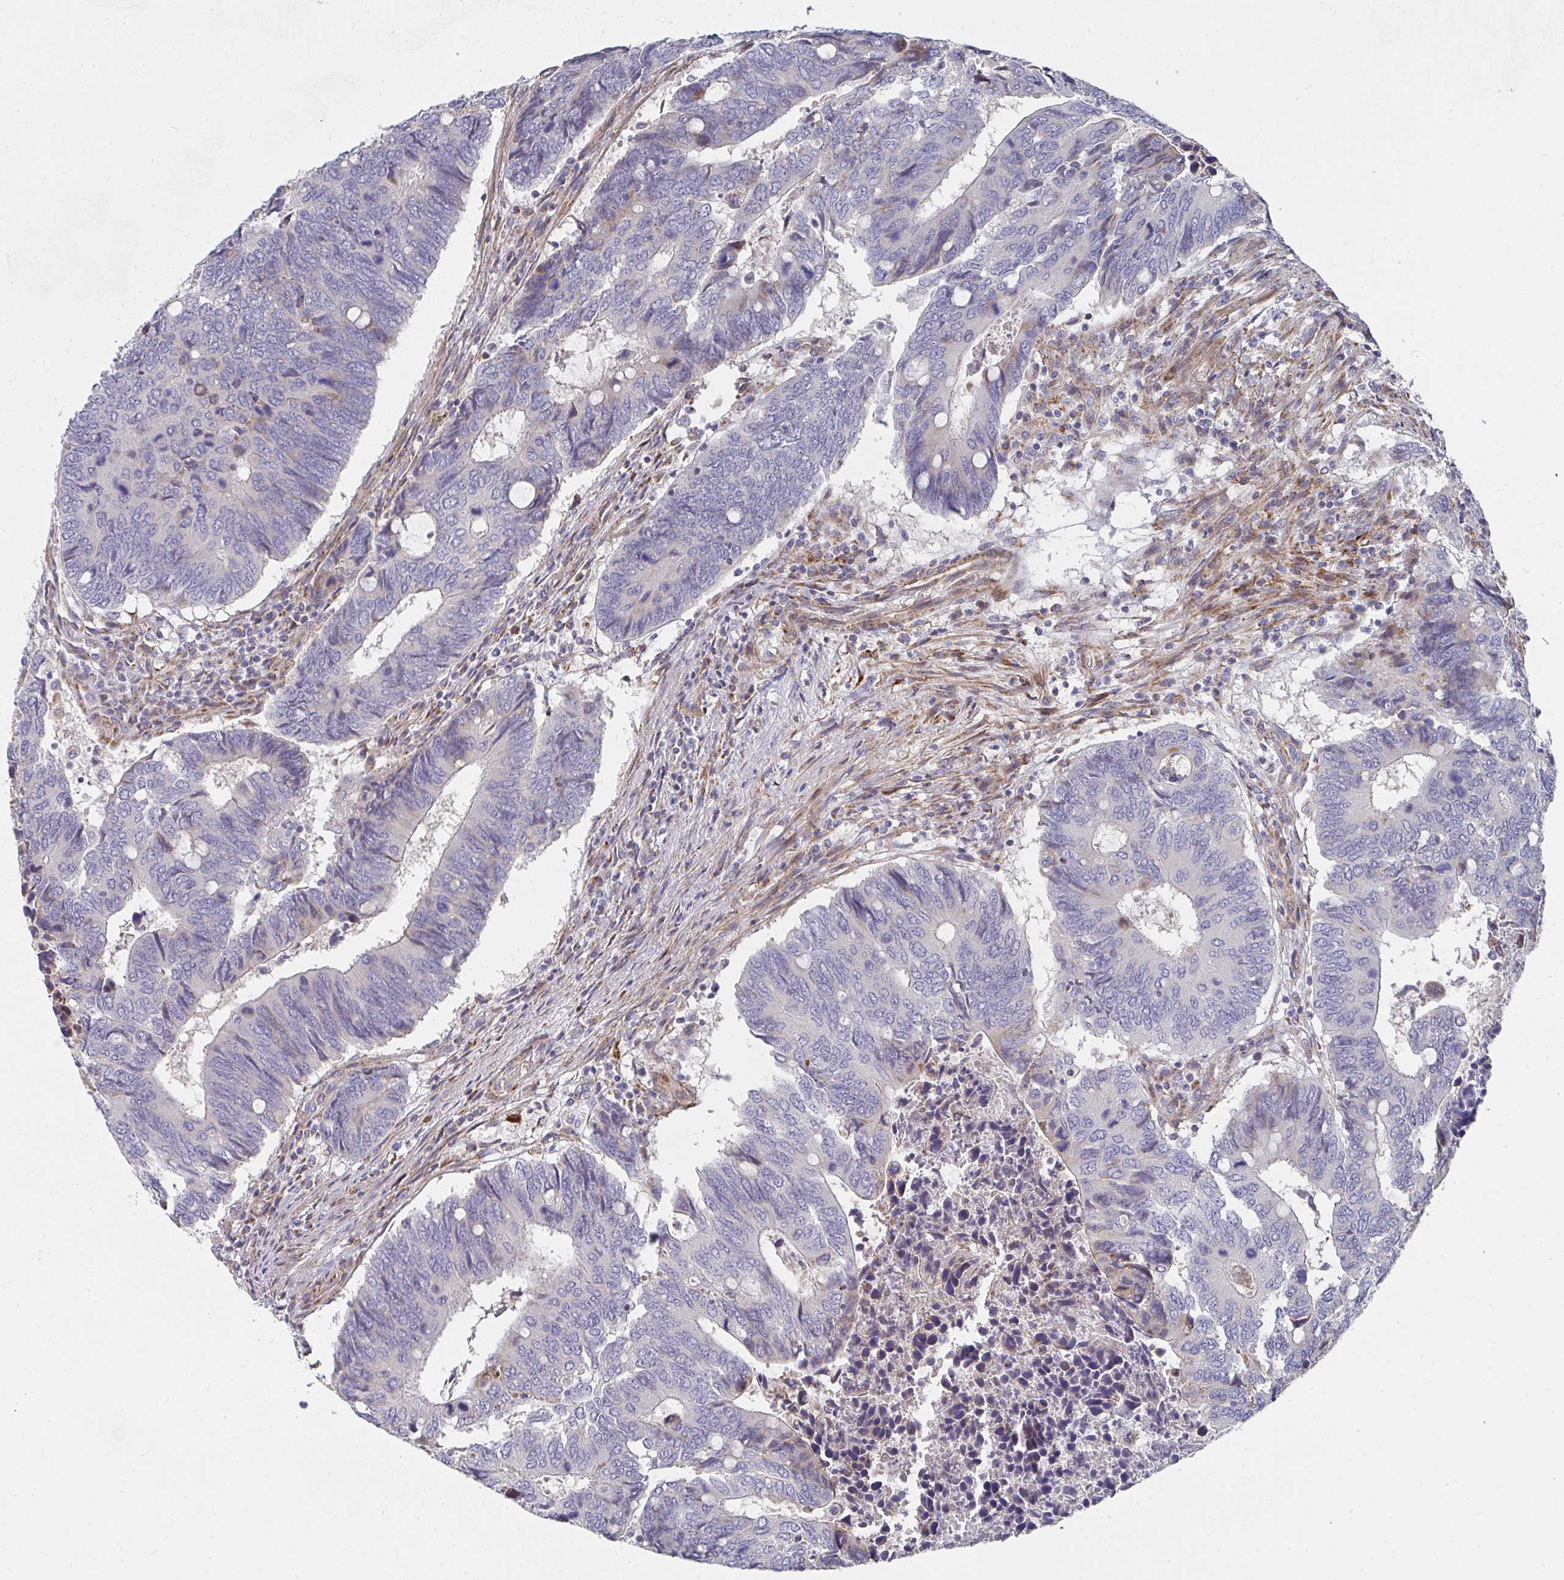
{"staining": {"intensity": "negative", "quantity": "none", "location": "none"}, "tissue": "colorectal cancer", "cell_type": "Tumor cells", "image_type": "cancer", "snomed": [{"axis": "morphology", "description": "Adenocarcinoma, NOS"}, {"axis": "topography", "description": "Colon"}], "caption": "An IHC photomicrograph of colorectal adenocarcinoma is shown. There is no staining in tumor cells of colorectal adenocarcinoma. (IHC, brightfield microscopy, high magnification).", "gene": "RHEBL1", "patient": {"sex": "male", "age": 87}}